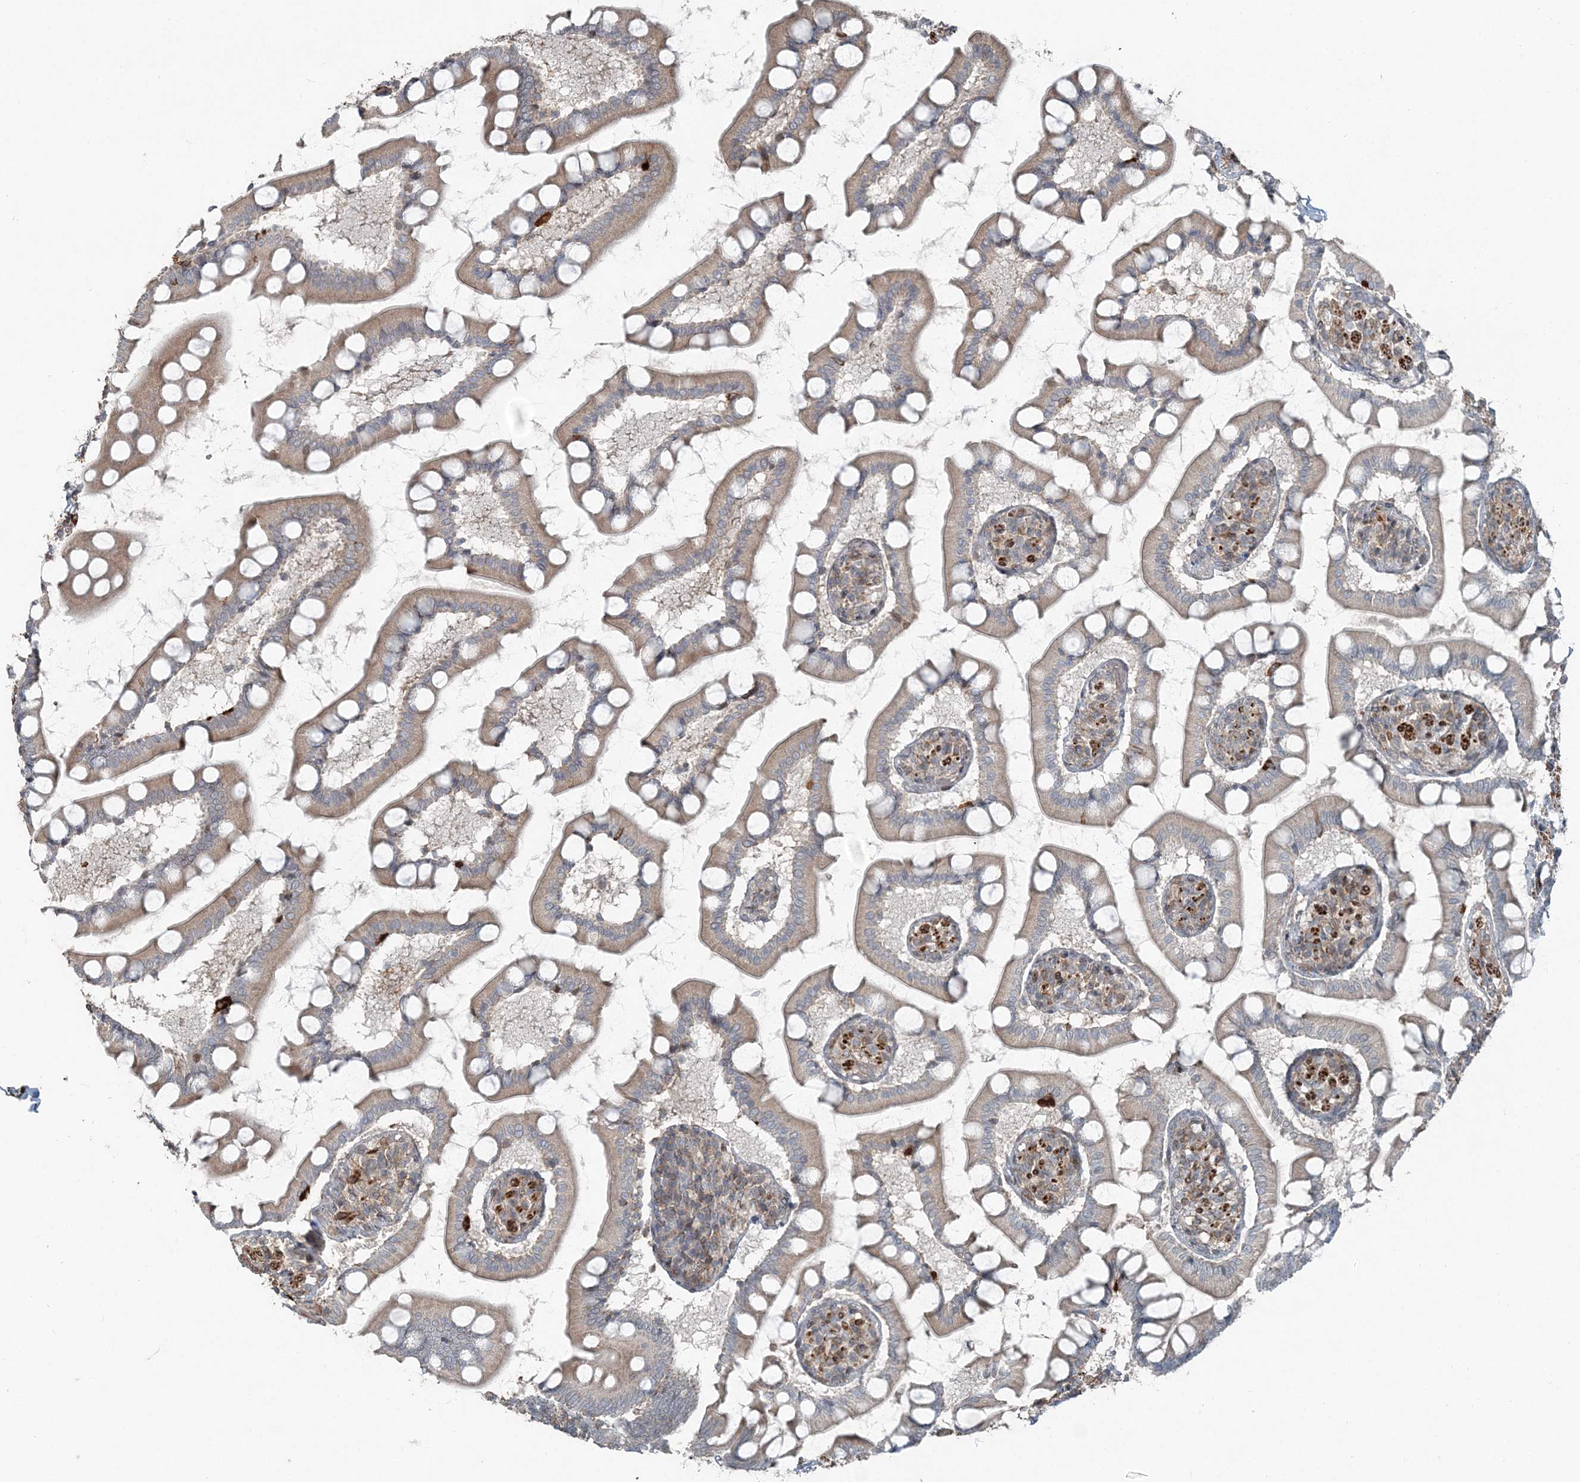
{"staining": {"intensity": "moderate", "quantity": ">75%", "location": "cytoplasmic/membranous"}, "tissue": "small intestine", "cell_type": "Glandular cells", "image_type": "normal", "snomed": [{"axis": "morphology", "description": "Normal tissue, NOS"}, {"axis": "topography", "description": "Small intestine"}], "caption": "Human small intestine stained for a protein (brown) displays moderate cytoplasmic/membranous positive expression in approximately >75% of glandular cells.", "gene": "FBXL17", "patient": {"sex": "male", "age": 41}}